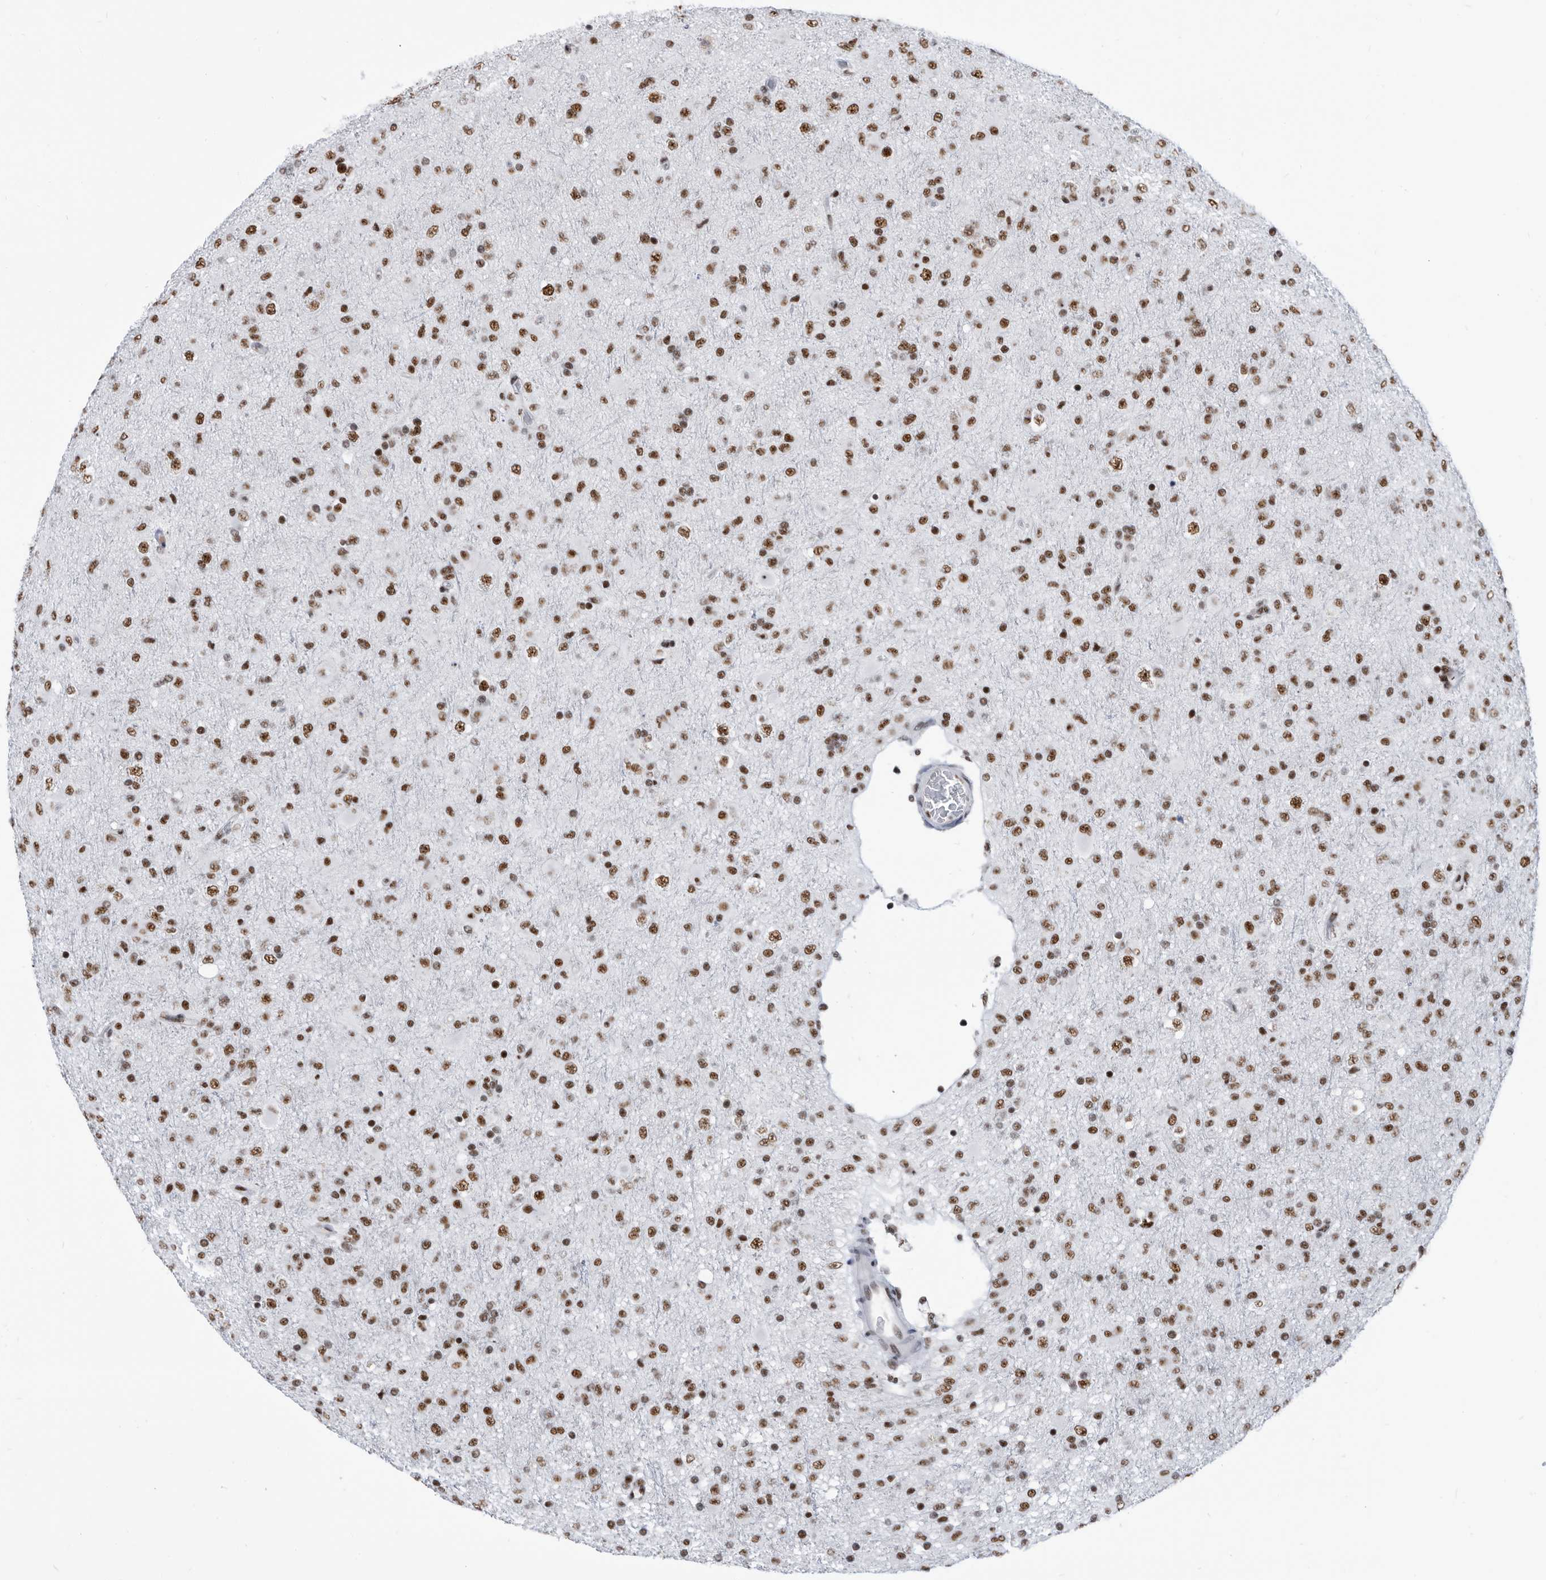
{"staining": {"intensity": "strong", "quantity": ">75%", "location": "nuclear"}, "tissue": "glioma", "cell_type": "Tumor cells", "image_type": "cancer", "snomed": [{"axis": "morphology", "description": "Glioma, malignant, Low grade"}, {"axis": "topography", "description": "Brain"}], "caption": "A brown stain highlights strong nuclear positivity of a protein in human malignant glioma (low-grade) tumor cells. The staining was performed using DAB, with brown indicating positive protein expression. Nuclei are stained blue with hematoxylin.", "gene": "SF3A1", "patient": {"sex": "male", "age": 65}}